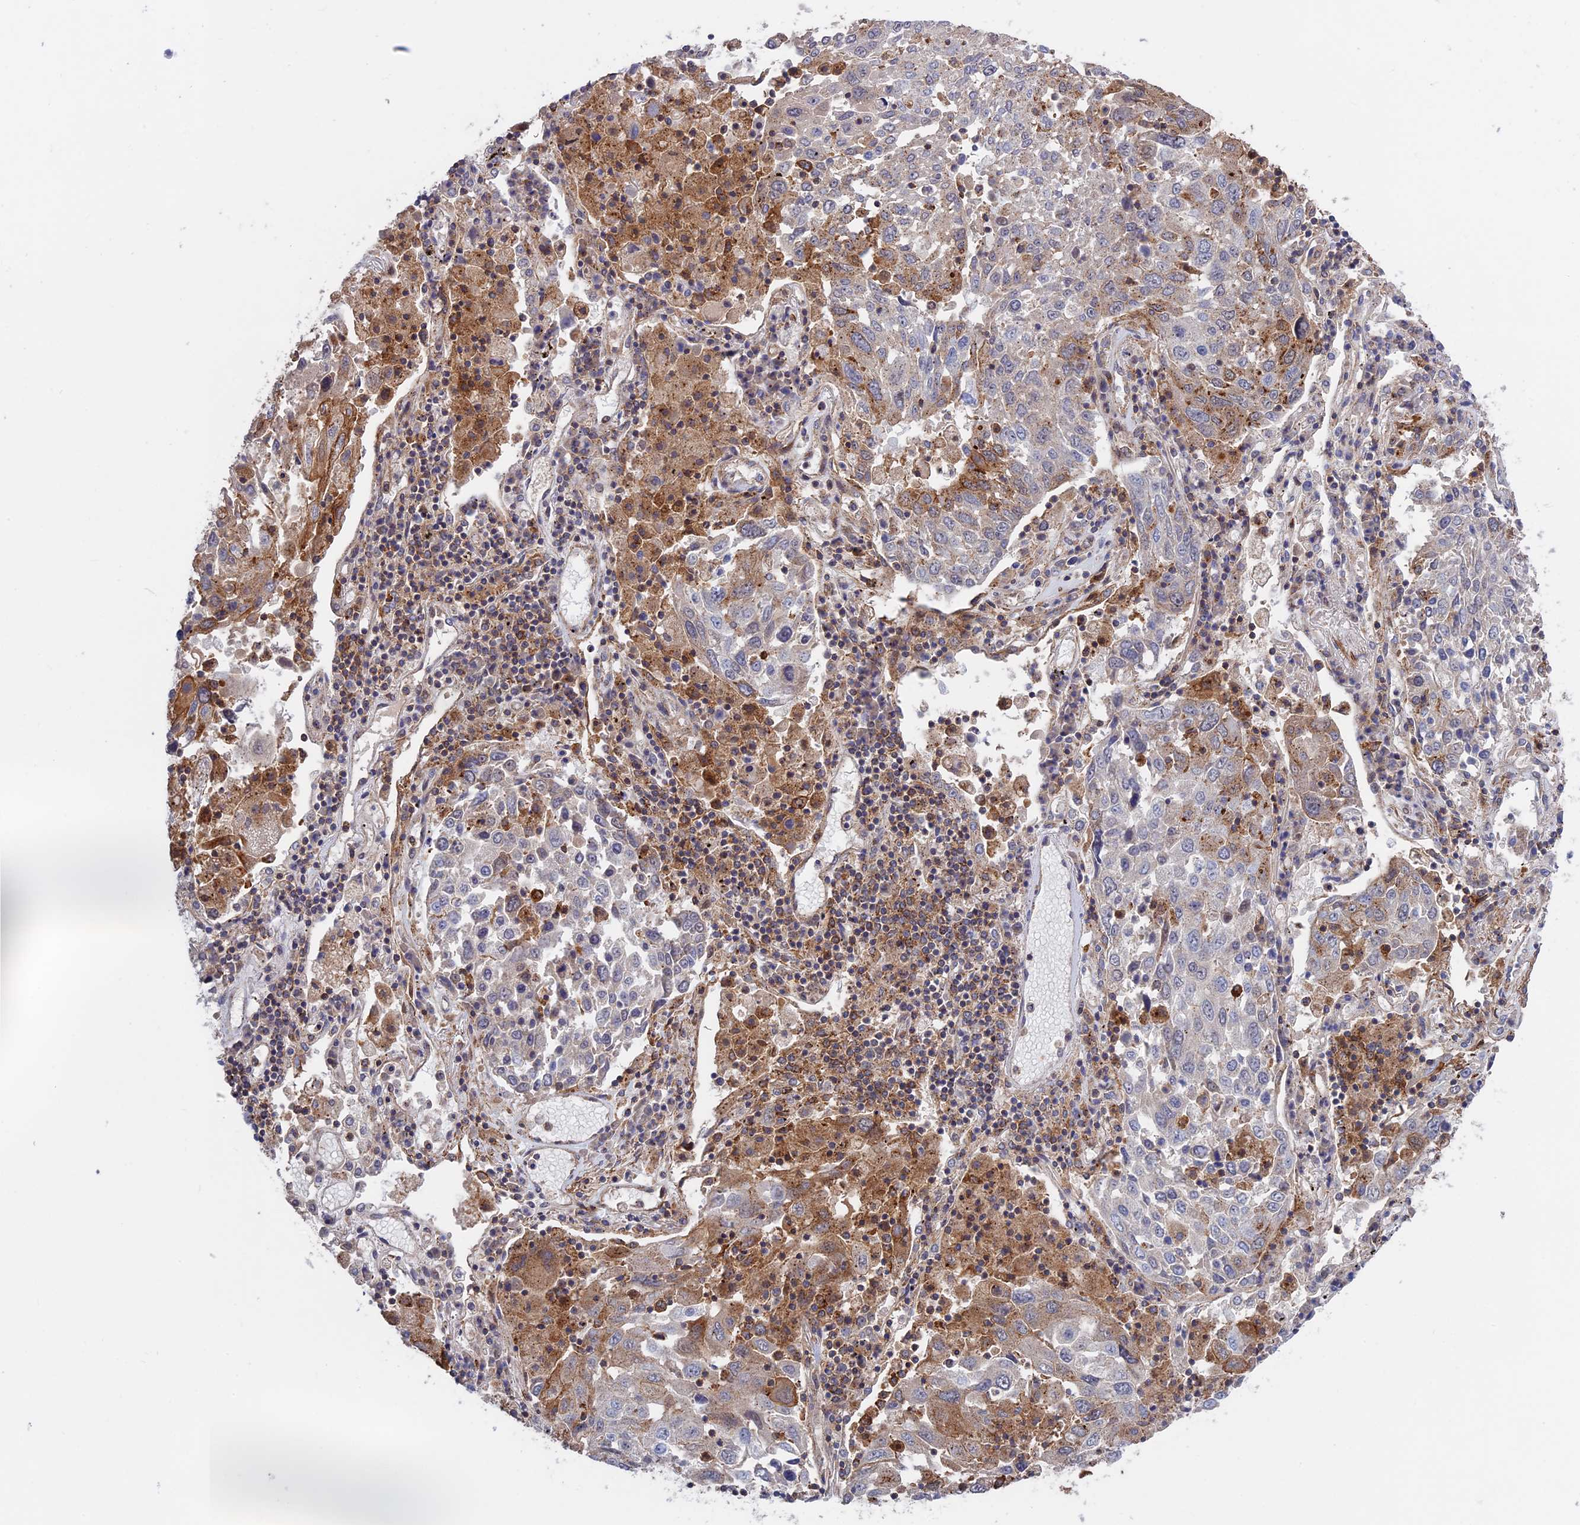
{"staining": {"intensity": "weak", "quantity": "<25%", "location": "cytoplasmic/membranous"}, "tissue": "lung cancer", "cell_type": "Tumor cells", "image_type": "cancer", "snomed": [{"axis": "morphology", "description": "Squamous cell carcinoma, NOS"}, {"axis": "topography", "description": "Lung"}], "caption": "This is an immunohistochemistry photomicrograph of lung cancer (squamous cell carcinoma). There is no staining in tumor cells.", "gene": "LYPD5", "patient": {"sex": "male", "age": 65}}